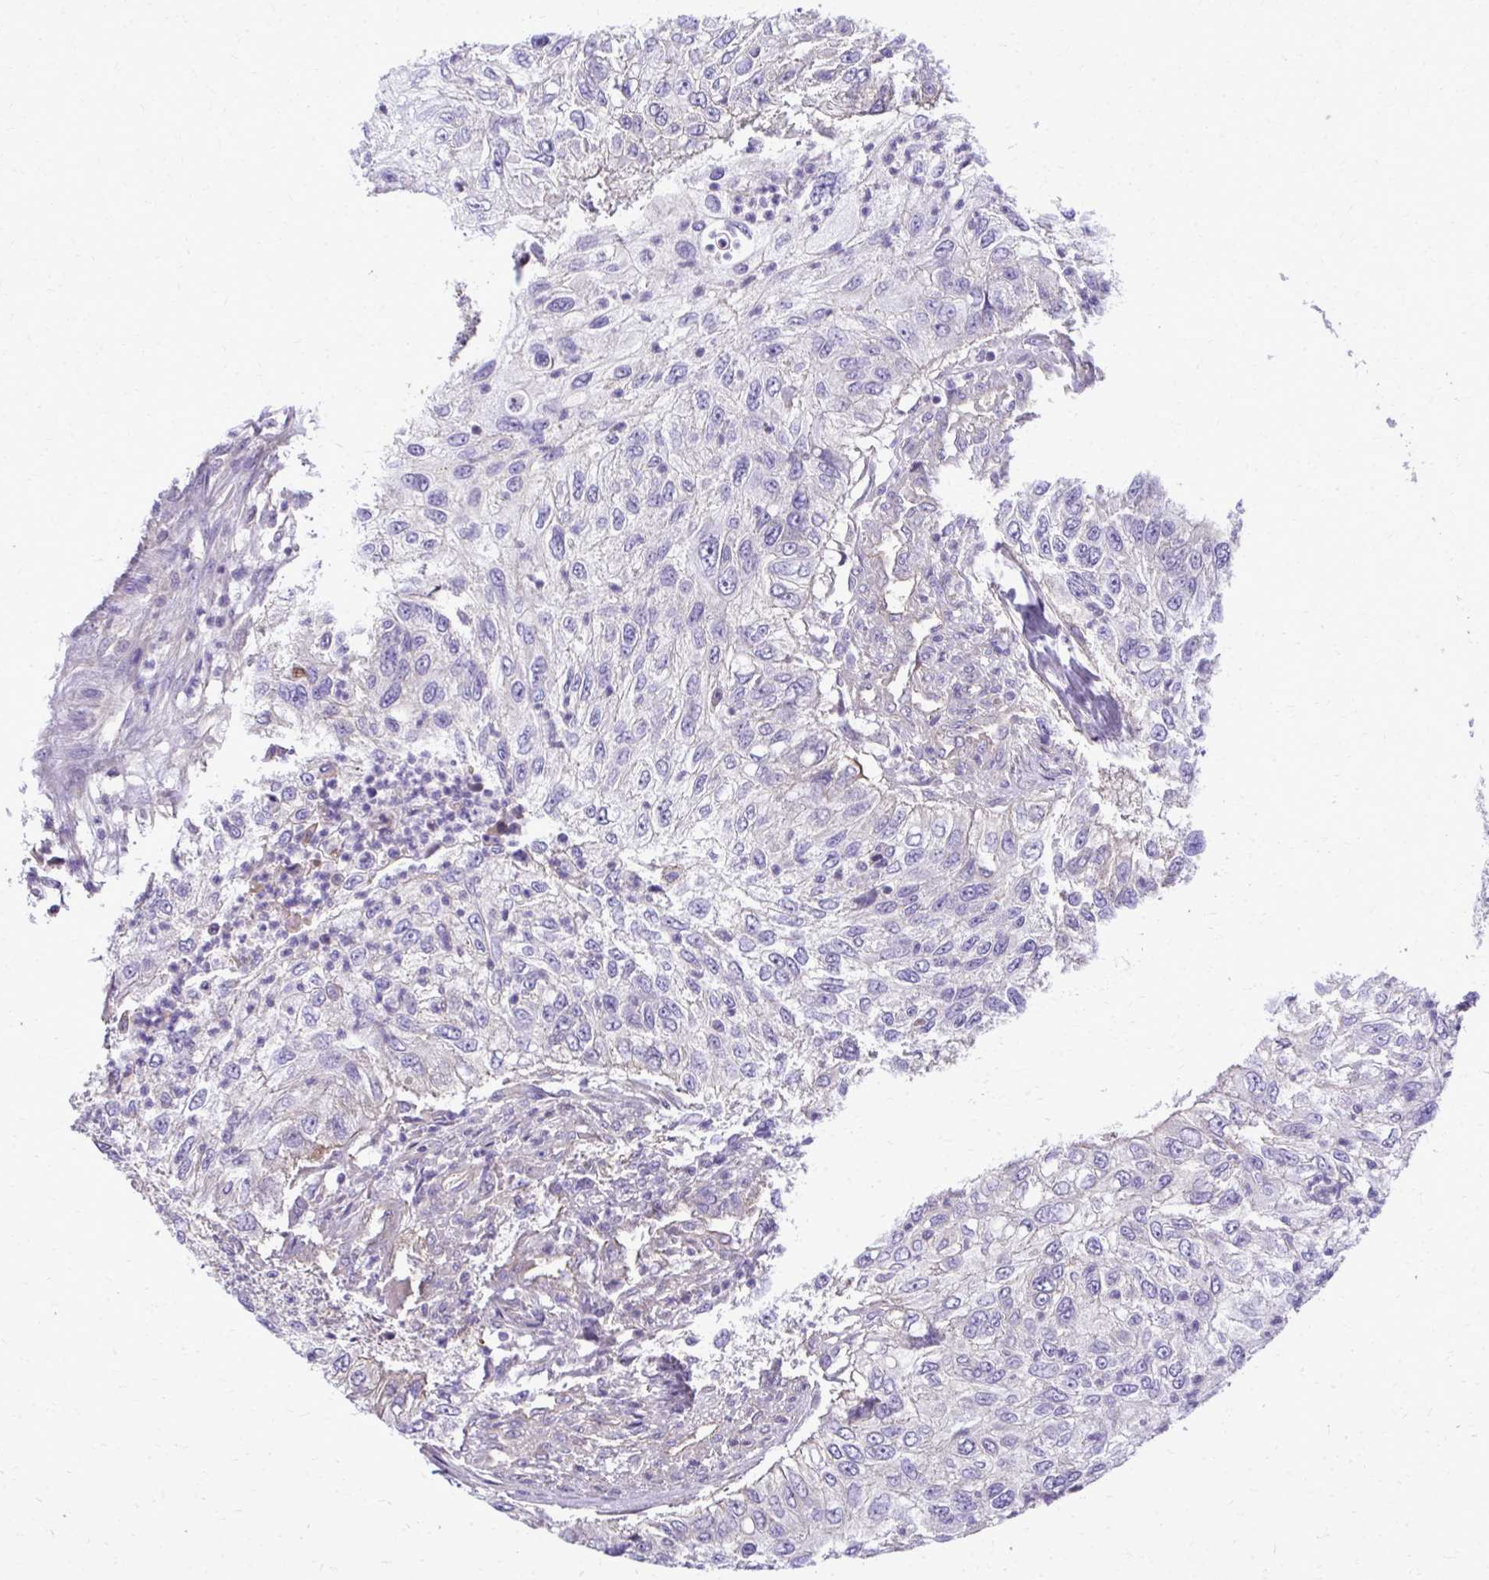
{"staining": {"intensity": "negative", "quantity": "none", "location": "none"}, "tissue": "urothelial cancer", "cell_type": "Tumor cells", "image_type": "cancer", "snomed": [{"axis": "morphology", "description": "Urothelial carcinoma, High grade"}, {"axis": "topography", "description": "Urinary bladder"}], "caption": "Human urothelial cancer stained for a protein using immunohistochemistry displays no positivity in tumor cells.", "gene": "RUNDC3B", "patient": {"sex": "female", "age": 60}}